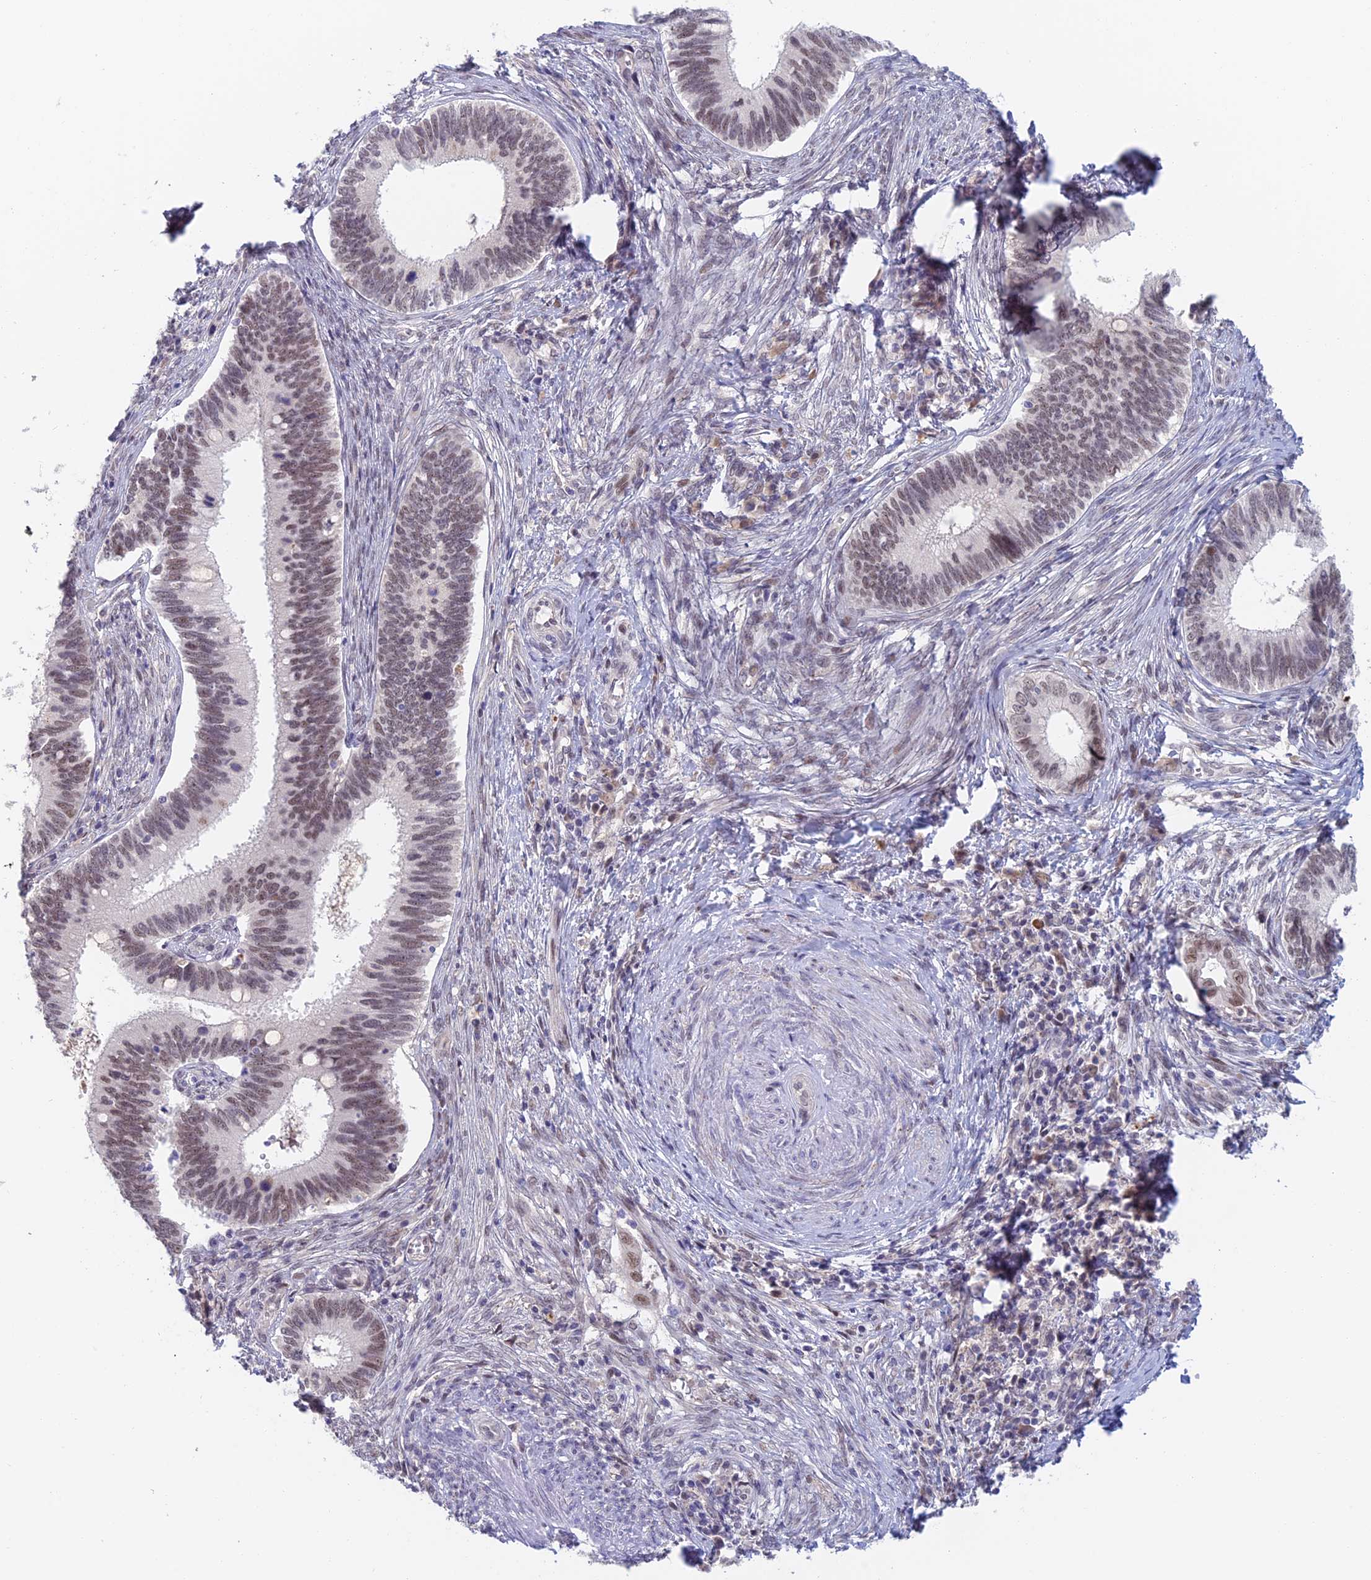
{"staining": {"intensity": "moderate", "quantity": ">75%", "location": "nuclear"}, "tissue": "cervical cancer", "cell_type": "Tumor cells", "image_type": "cancer", "snomed": [{"axis": "morphology", "description": "Adenocarcinoma, NOS"}, {"axis": "topography", "description": "Cervix"}], "caption": "Immunohistochemical staining of human cervical cancer (adenocarcinoma) displays medium levels of moderate nuclear positivity in approximately >75% of tumor cells. The protein of interest is stained brown, and the nuclei are stained in blue (DAB IHC with brightfield microscopy, high magnification).", "gene": "ZUP1", "patient": {"sex": "female", "age": 42}}